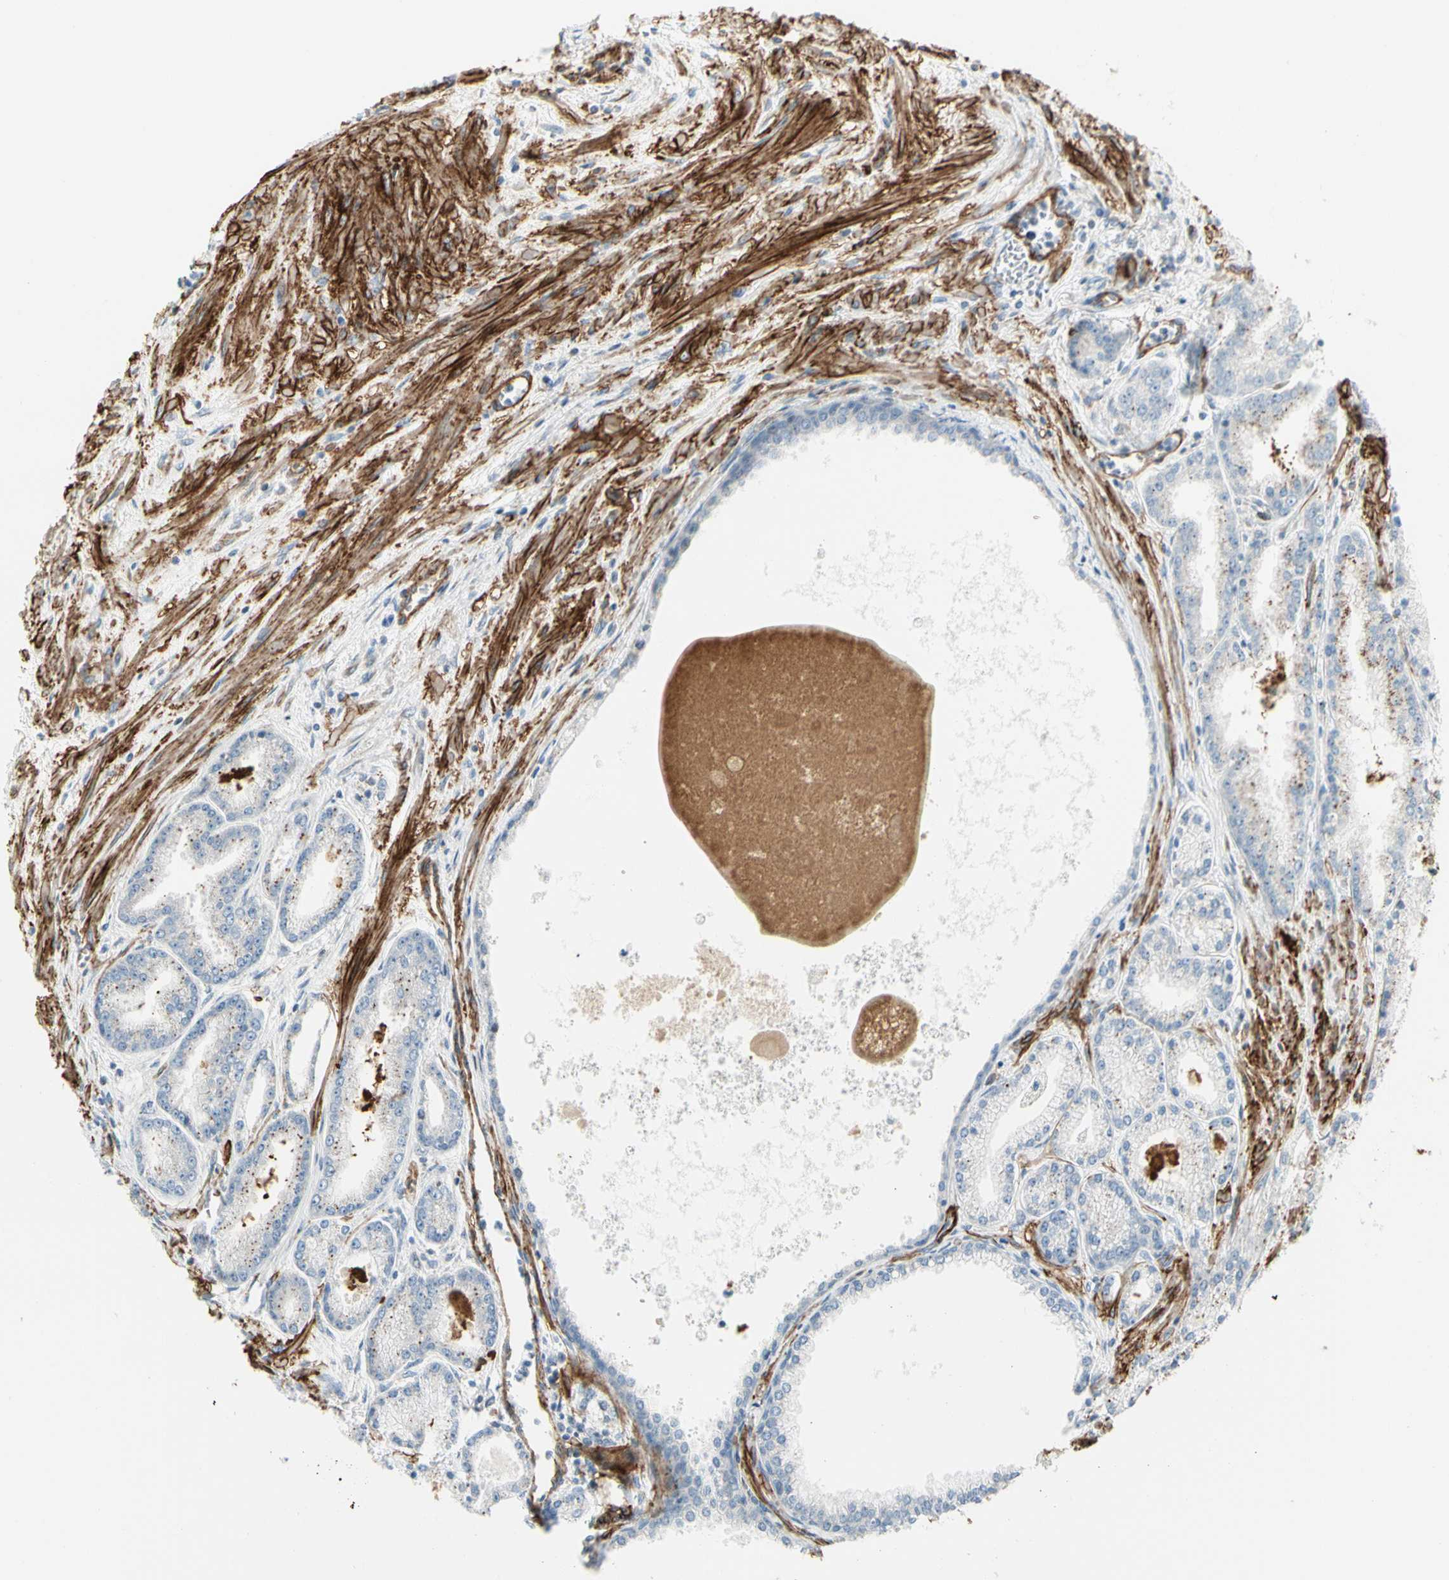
{"staining": {"intensity": "negative", "quantity": "none", "location": "none"}, "tissue": "prostate cancer", "cell_type": "Tumor cells", "image_type": "cancer", "snomed": [{"axis": "morphology", "description": "Adenocarcinoma, High grade"}, {"axis": "topography", "description": "Prostate"}], "caption": "Tumor cells are negative for protein expression in human prostate cancer. (Stains: DAB (3,3'-diaminobenzidine) immunohistochemistry (IHC) with hematoxylin counter stain, Microscopy: brightfield microscopy at high magnification).", "gene": "MCAM", "patient": {"sex": "male", "age": 61}}